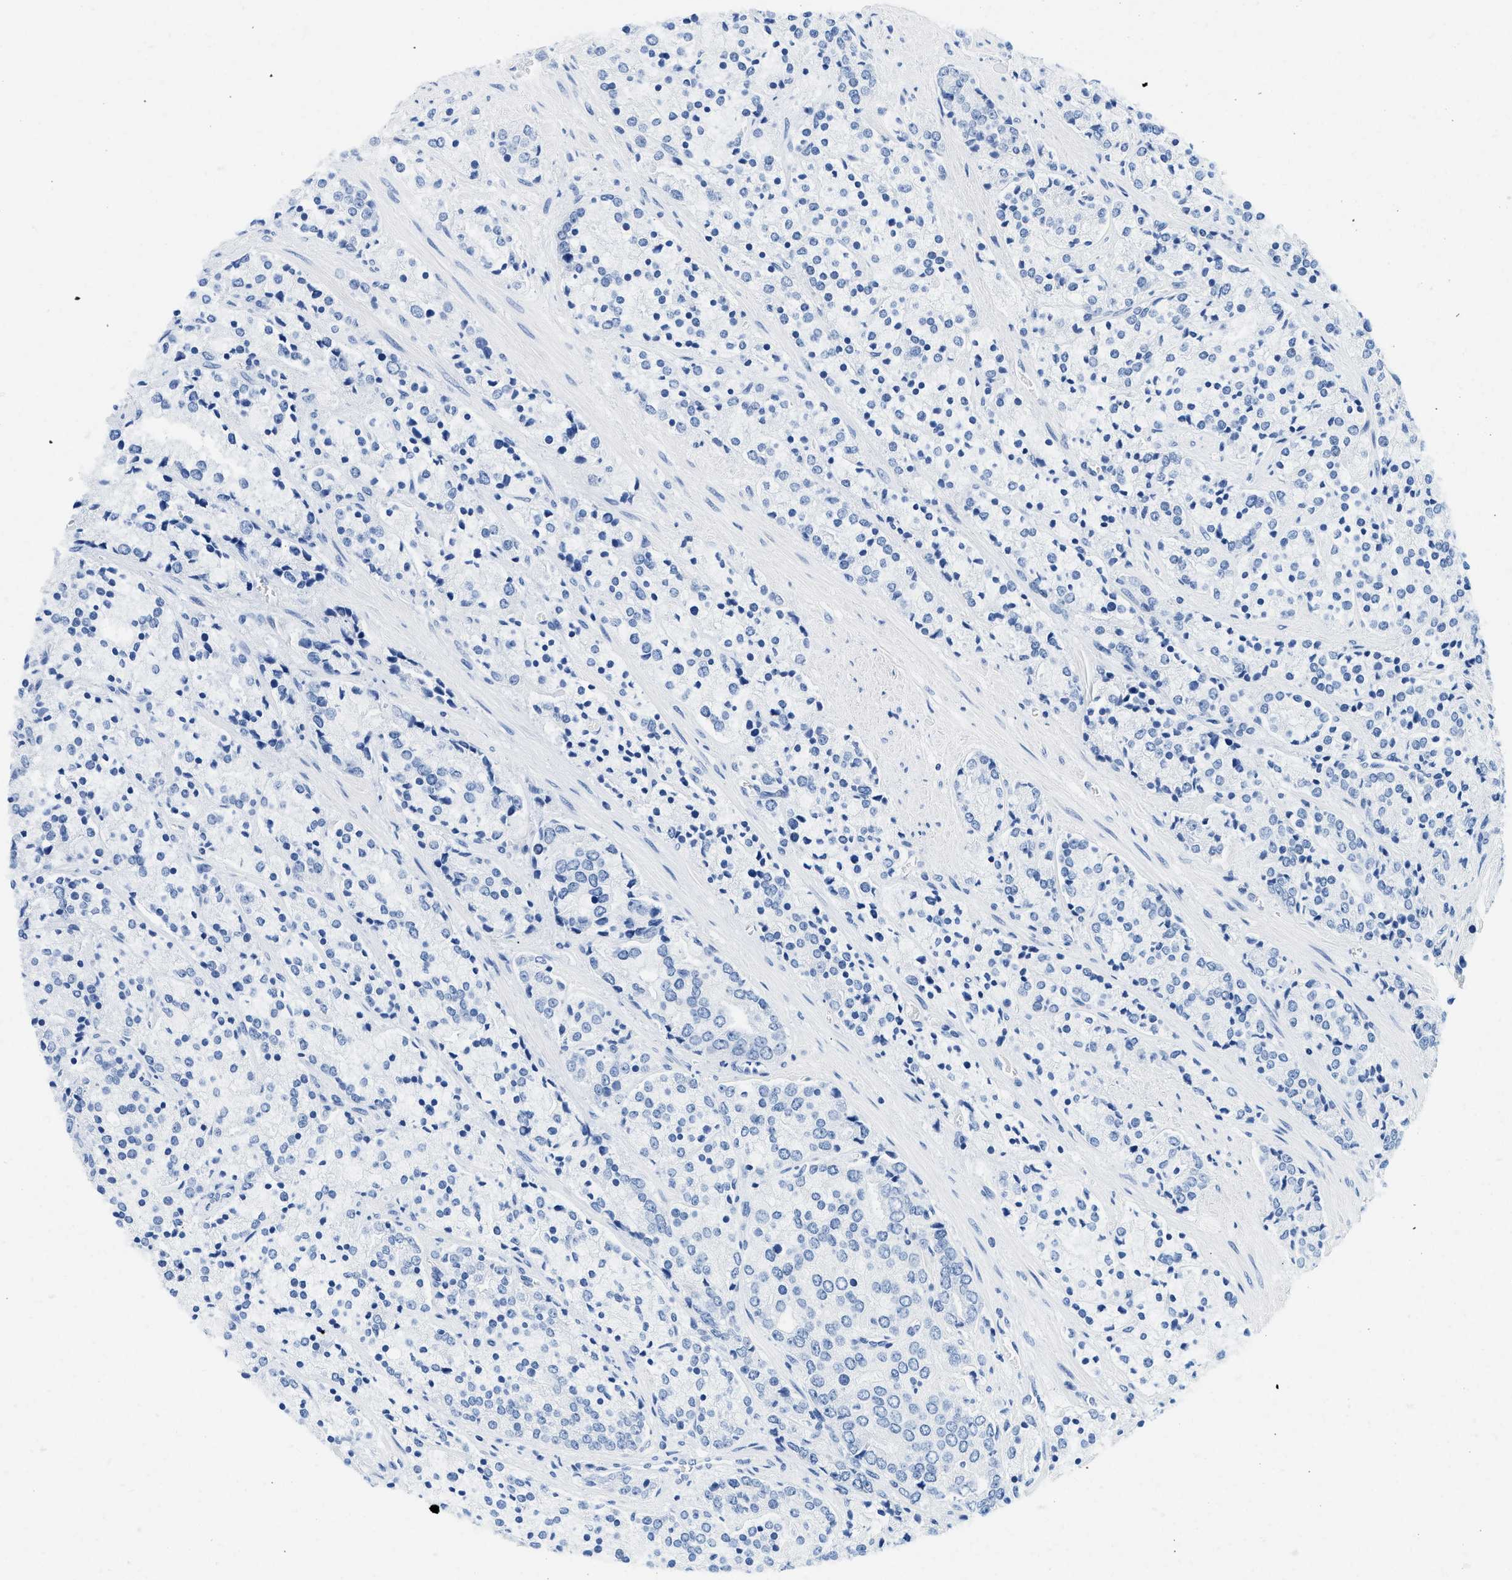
{"staining": {"intensity": "negative", "quantity": "none", "location": "none"}, "tissue": "prostate cancer", "cell_type": "Tumor cells", "image_type": "cancer", "snomed": [{"axis": "morphology", "description": "Adenocarcinoma, High grade"}, {"axis": "topography", "description": "Prostate"}], "caption": "This is a image of IHC staining of prostate cancer (adenocarcinoma (high-grade)), which shows no staining in tumor cells. (DAB (3,3'-diaminobenzidine) IHC, high magnification).", "gene": "GSN", "patient": {"sex": "male", "age": 71}}